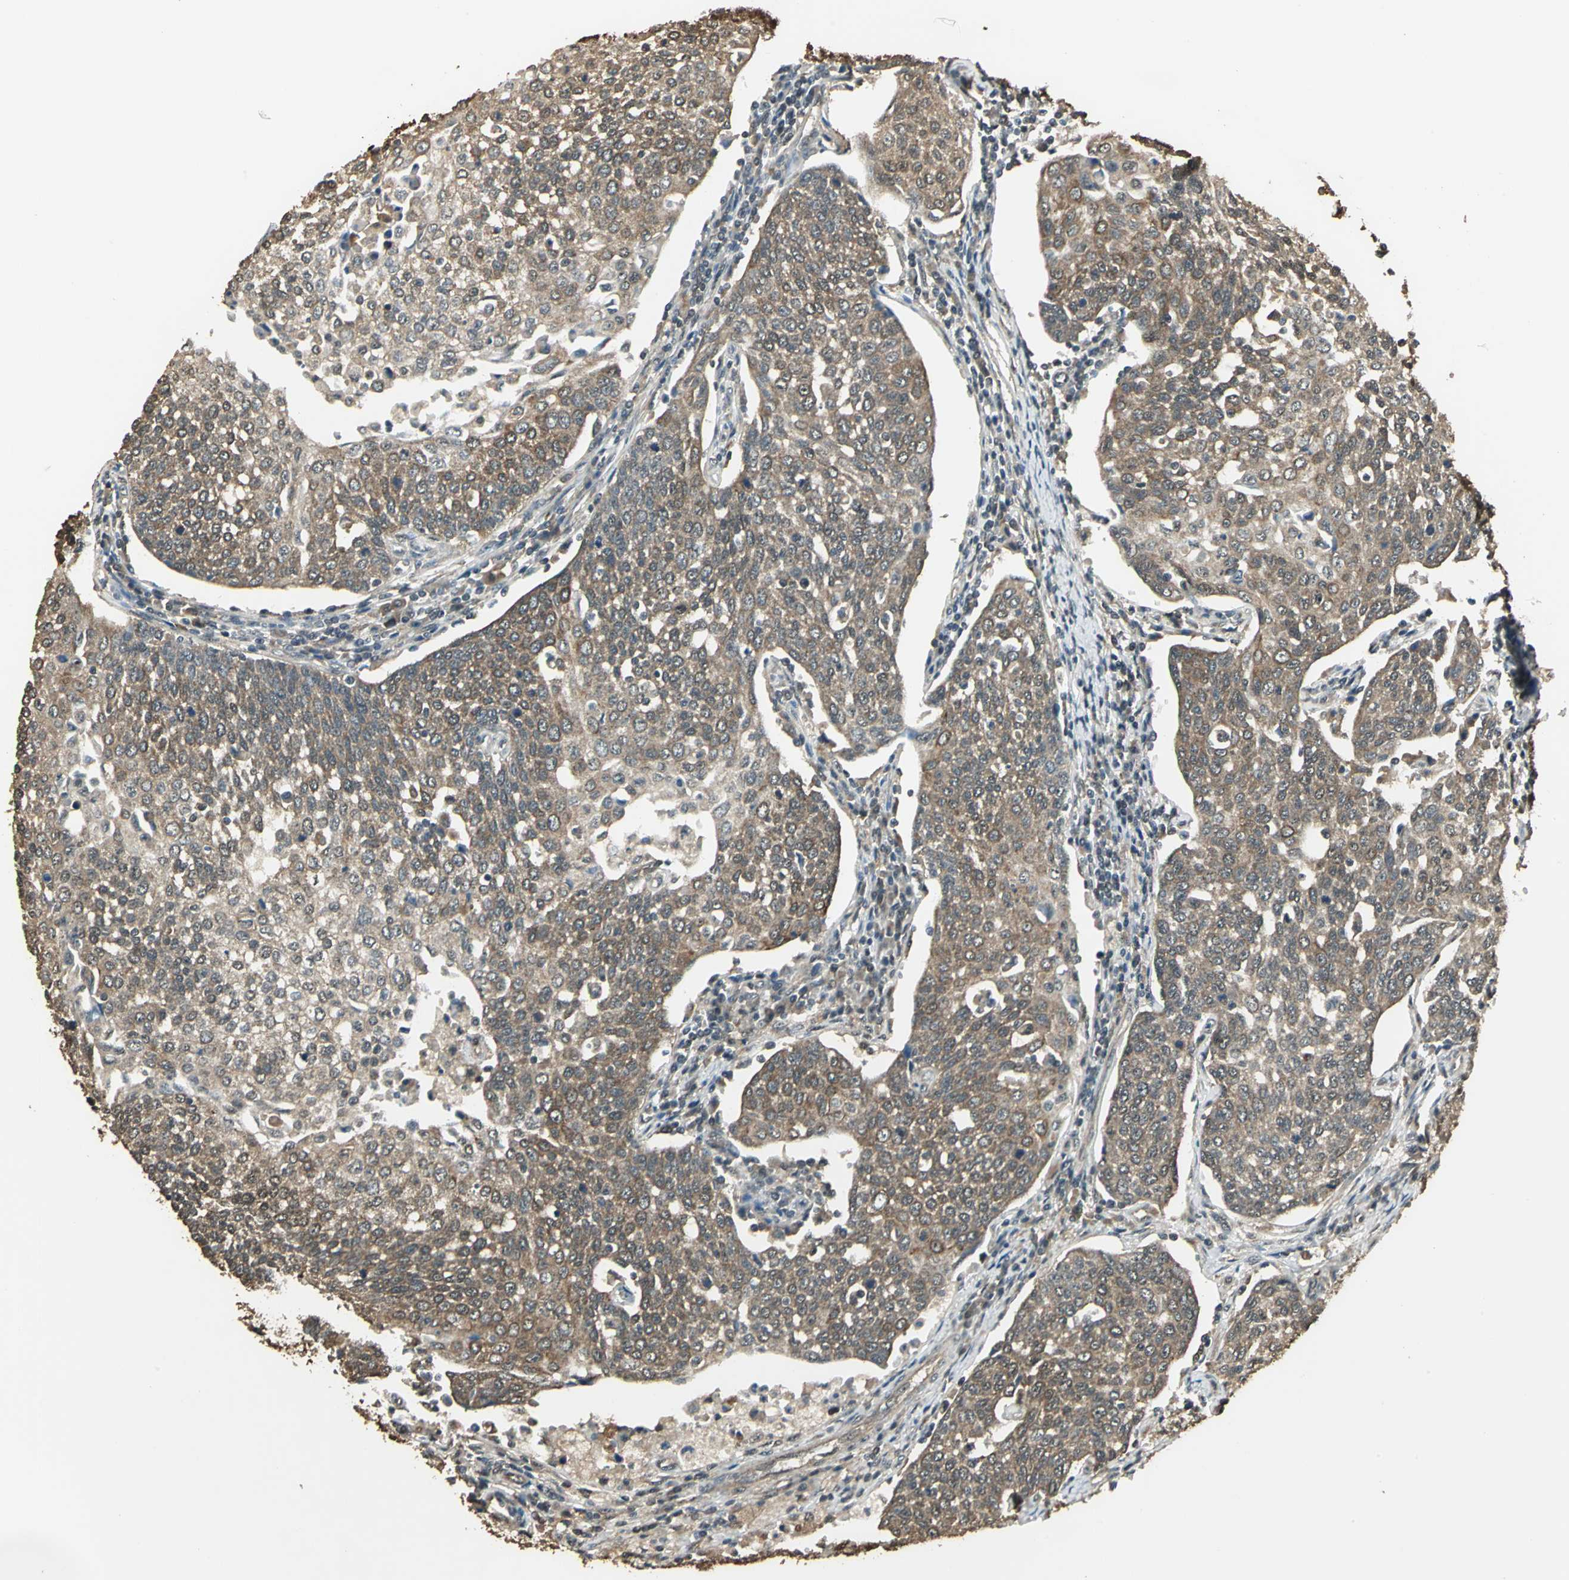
{"staining": {"intensity": "moderate", "quantity": "25%-75%", "location": "cytoplasmic/membranous"}, "tissue": "cervical cancer", "cell_type": "Tumor cells", "image_type": "cancer", "snomed": [{"axis": "morphology", "description": "Squamous cell carcinoma, NOS"}, {"axis": "topography", "description": "Cervix"}], "caption": "Cervical cancer tissue displays moderate cytoplasmic/membranous expression in about 25%-75% of tumor cells, visualized by immunohistochemistry.", "gene": "UCHL5", "patient": {"sex": "female", "age": 34}}